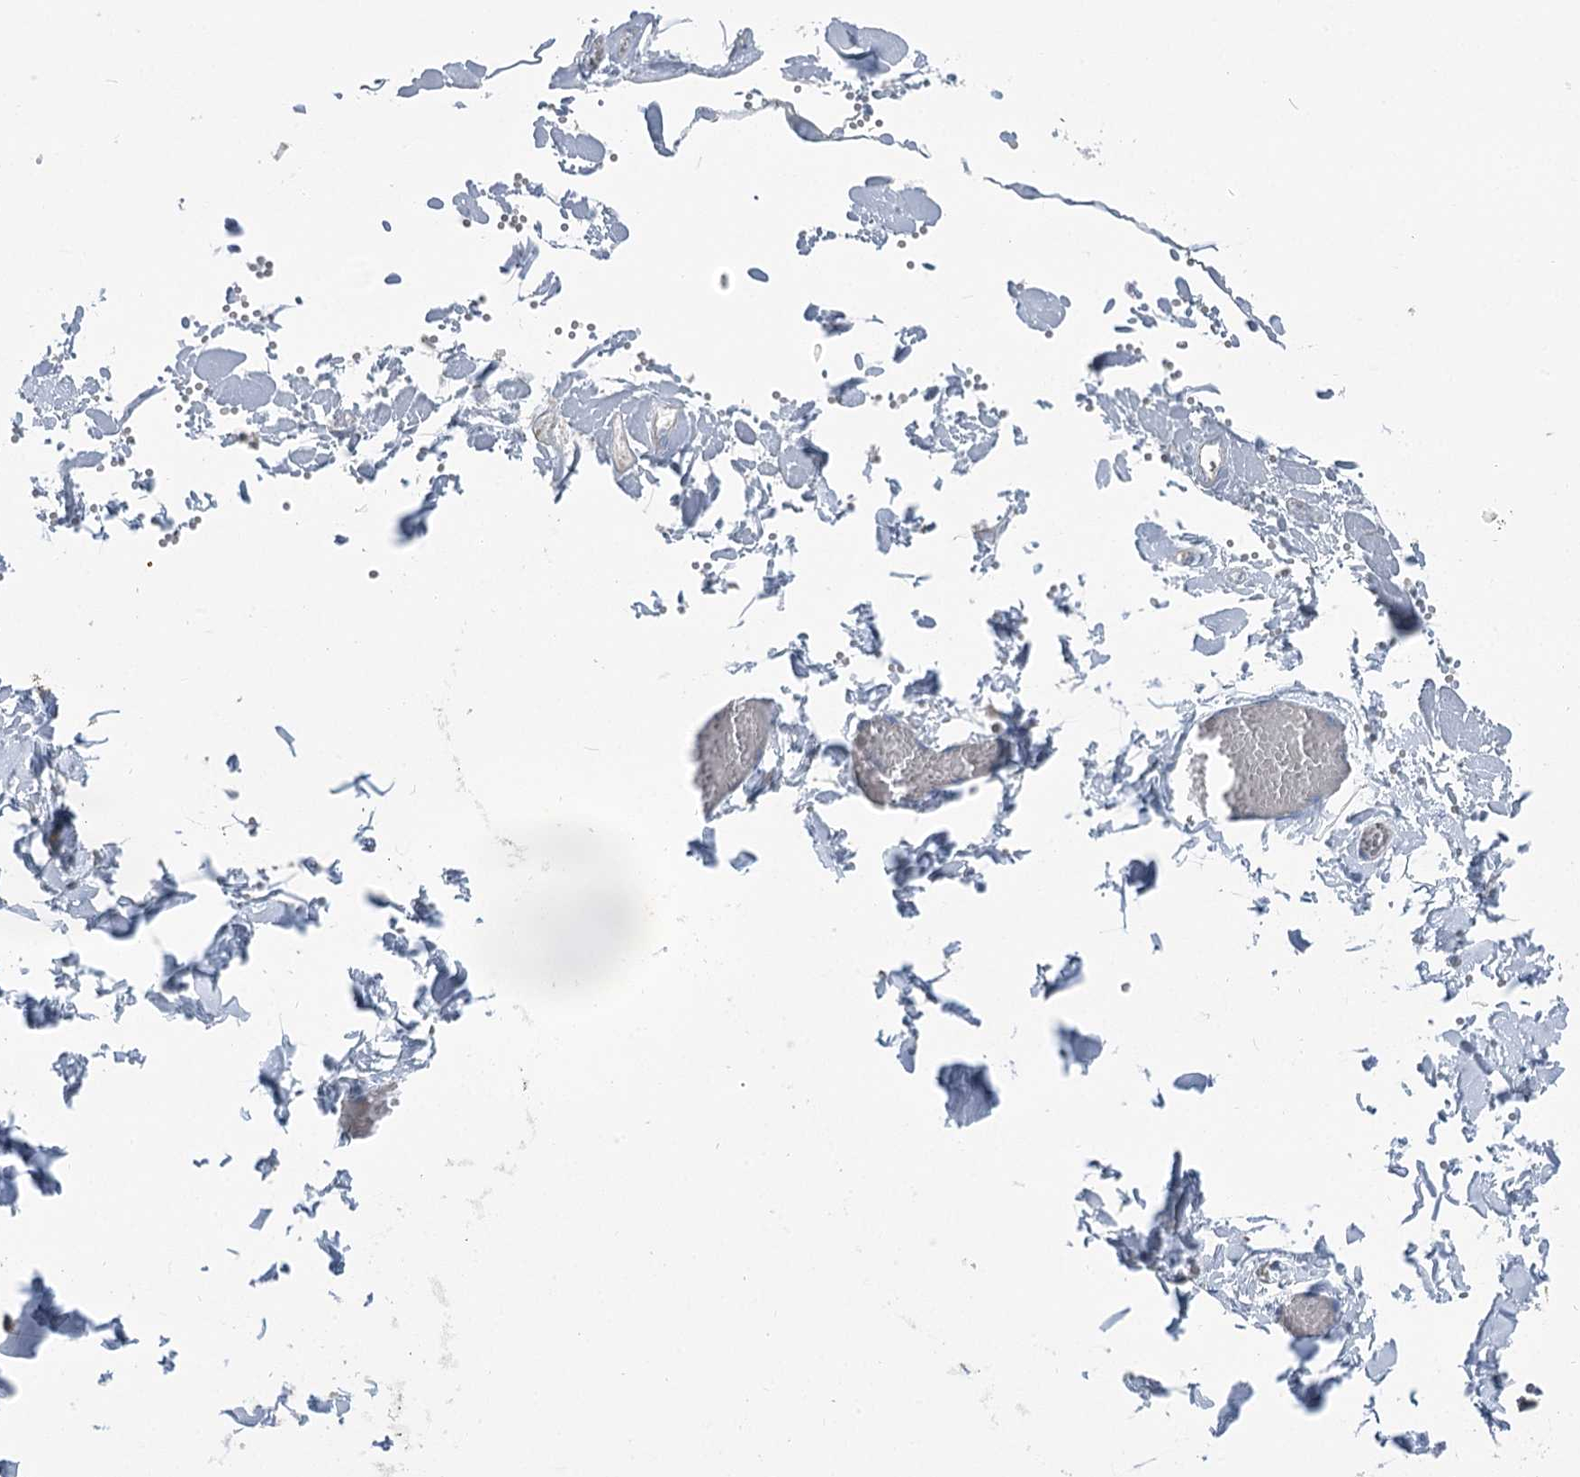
{"staining": {"intensity": "weak", "quantity": ">75%", "location": "cytoplasmic/membranous"}, "tissue": "adipose tissue", "cell_type": "Adipocytes", "image_type": "normal", "snomed": [{"axis": "morphology", "description": "Normal tissue, NOS"}, {"axis": "topography", "description": "Gallbladder"}, {"axis": "topography", "description": "Peripheral nerve tissue"}], "caption": "Approximately >75% of adipocytes in unremarkable human adipose tissue exhibit weak cytoplasmic/membranous protein staining as visualized by brown immunohistochemical staining.", "gene": "MARK2", "patient": {"sex": "male", "age": 38}}